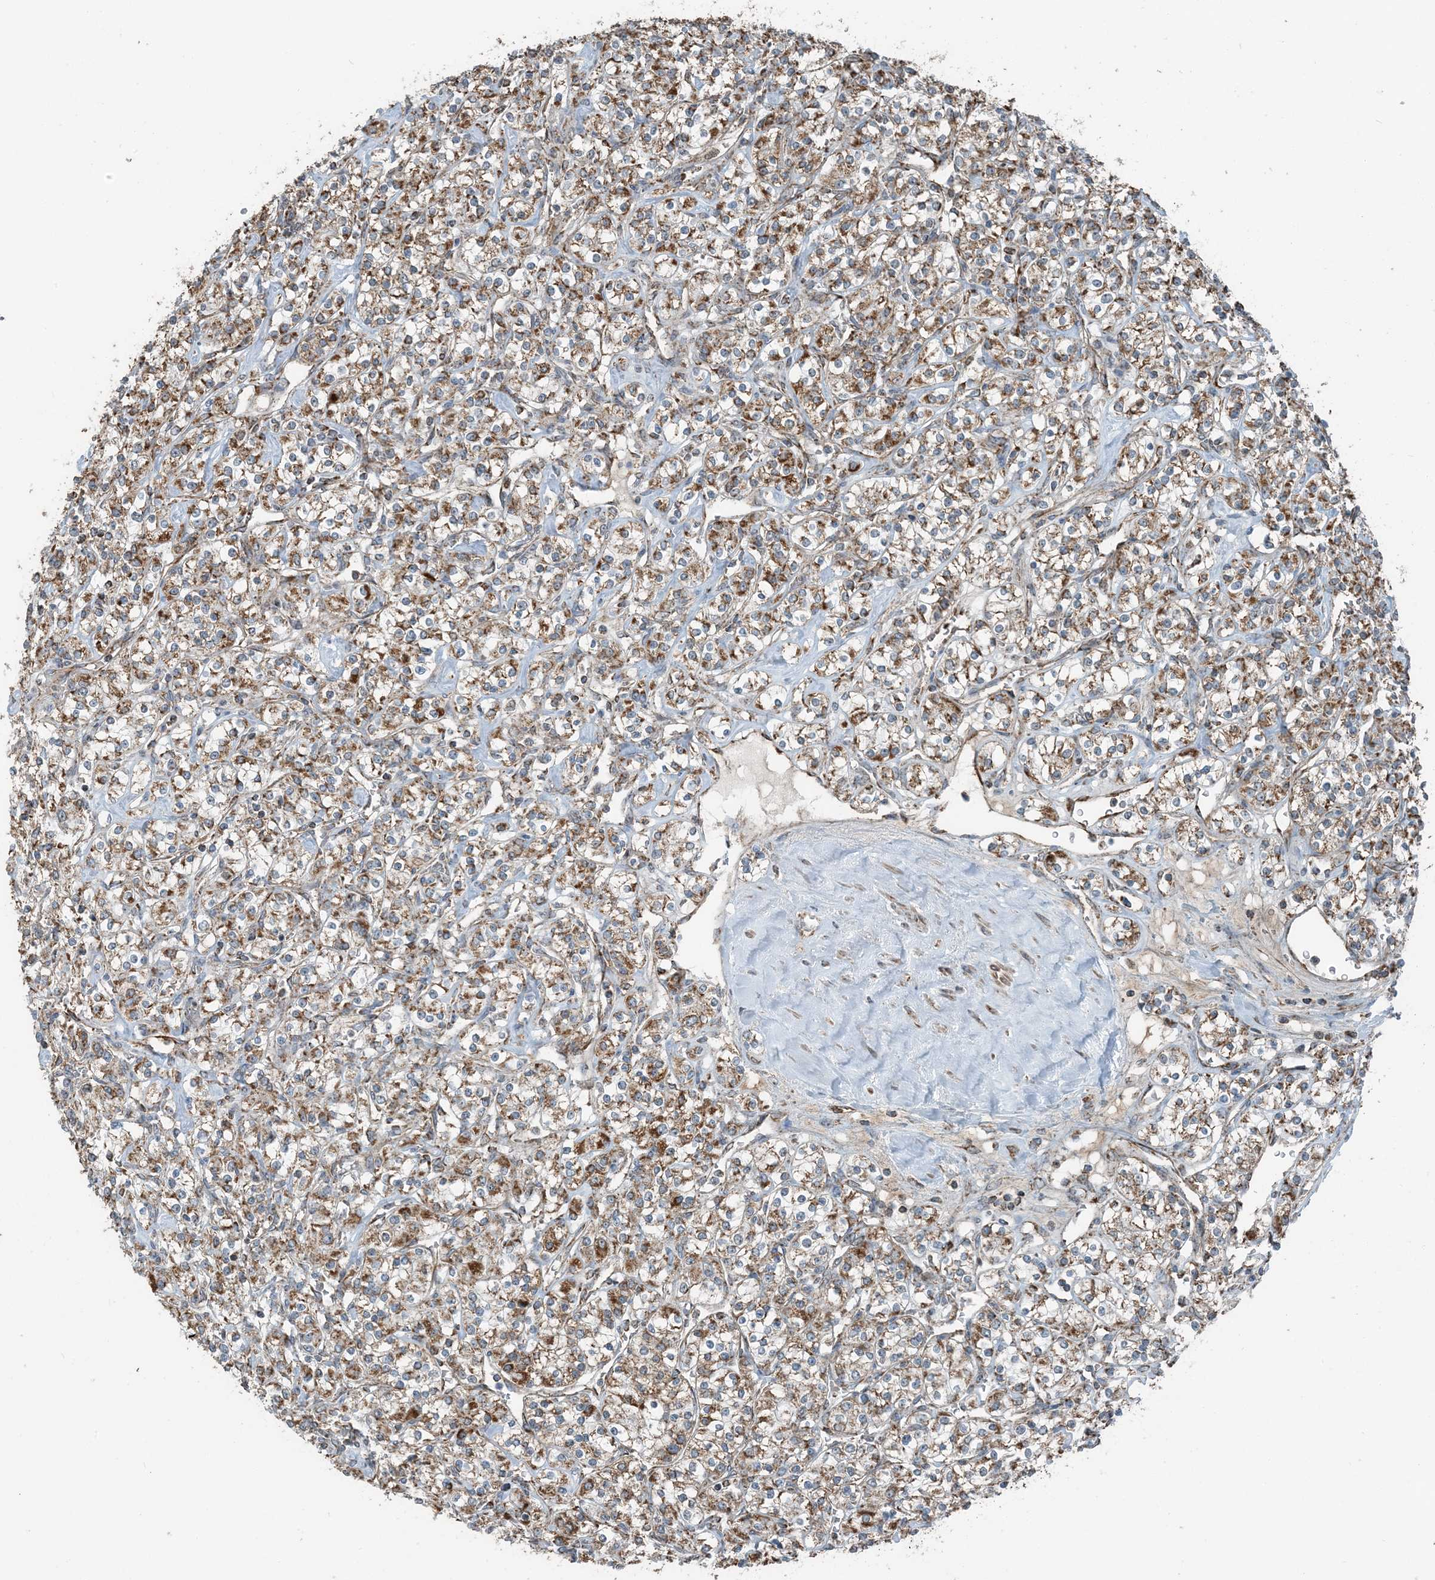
{"staining": {"intensity": "moderate", "quantity": ">75%", "location": "cytoplasmic/membranous"}, "tissue": "renal cancer", "cell_type": "Tumor cells", "image_type": "cancer", "snomed": [{"axis": "morphology", "description": "Adenocarcinoma, NOS"}, {"axis": "topography", "description": "Kidney"}], "caption": "Tumor cells demonstrate medium levels of moderate cytoplasmic/membranous expression in approximately >75% of cells in adenocarcinoma (renal). Nuclei are stained in blue.", "gene": "PILRB", "patient": {"sex": "male", "age": 77}}